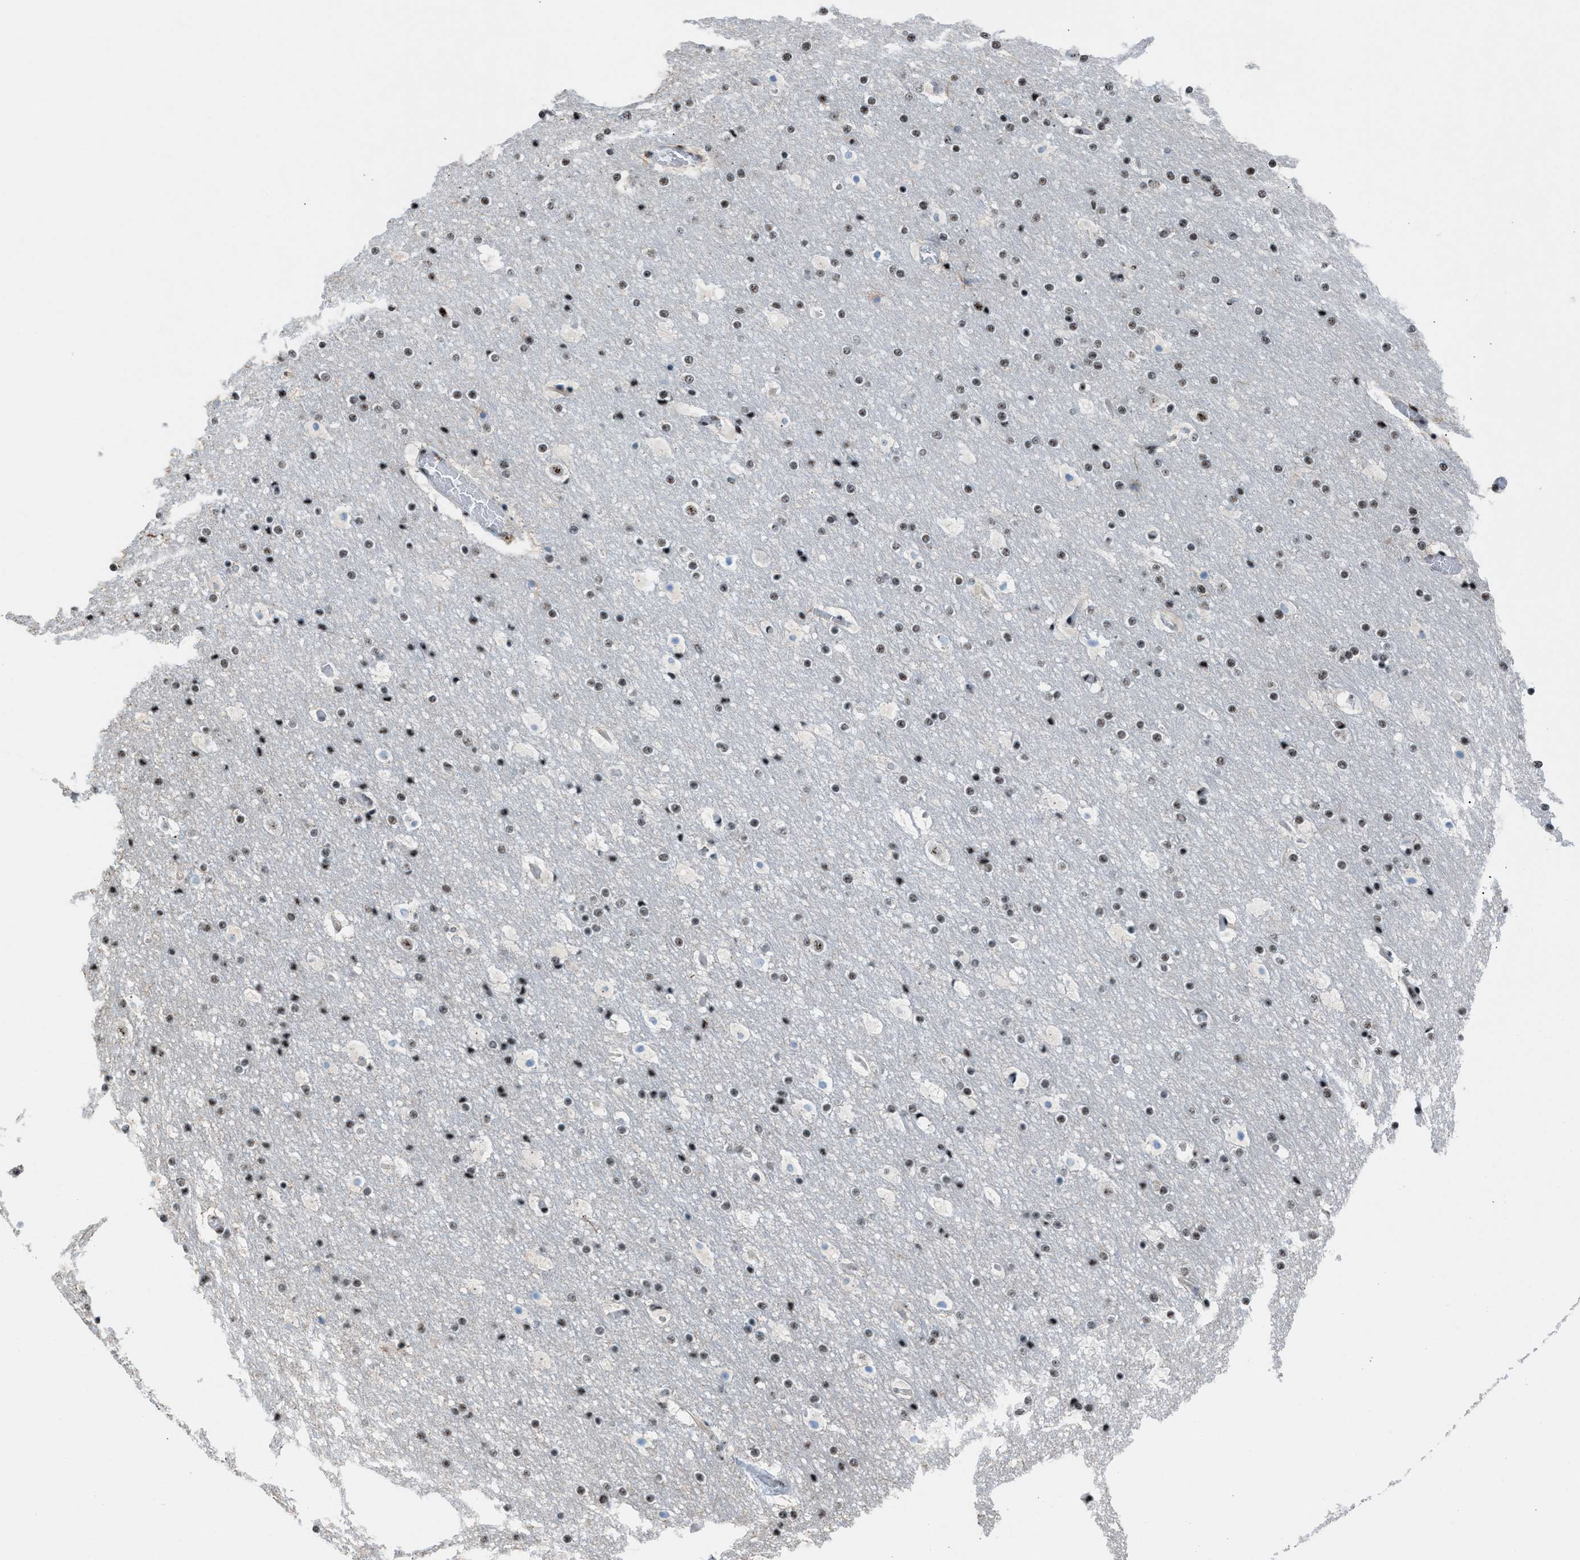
{"staining": {"intensity": "negative", "quantity": "none", "location": "none"}, "tissue": "cerebral cortex", "cell_type": "Endothelial cells", "image_type": "normal", "snomed": [{"axis": "morphology", "description": "Normal tissue, NOS"}, {"axis": "topography", "description": "Cerebral cortex"}], "caption": "An immunohistochemistry photomicrograph of unremarkable cerebral cortex is shown. There is no staining in endothelial cells of cerebral cortex. The staining is performed using DAB (3,3'-diaminobenzidine) brown chromogen with nuclei counter-stained in using hematoxylin.", "gene": "CENPP", "patient": {"sex": "male", "age": 57}}